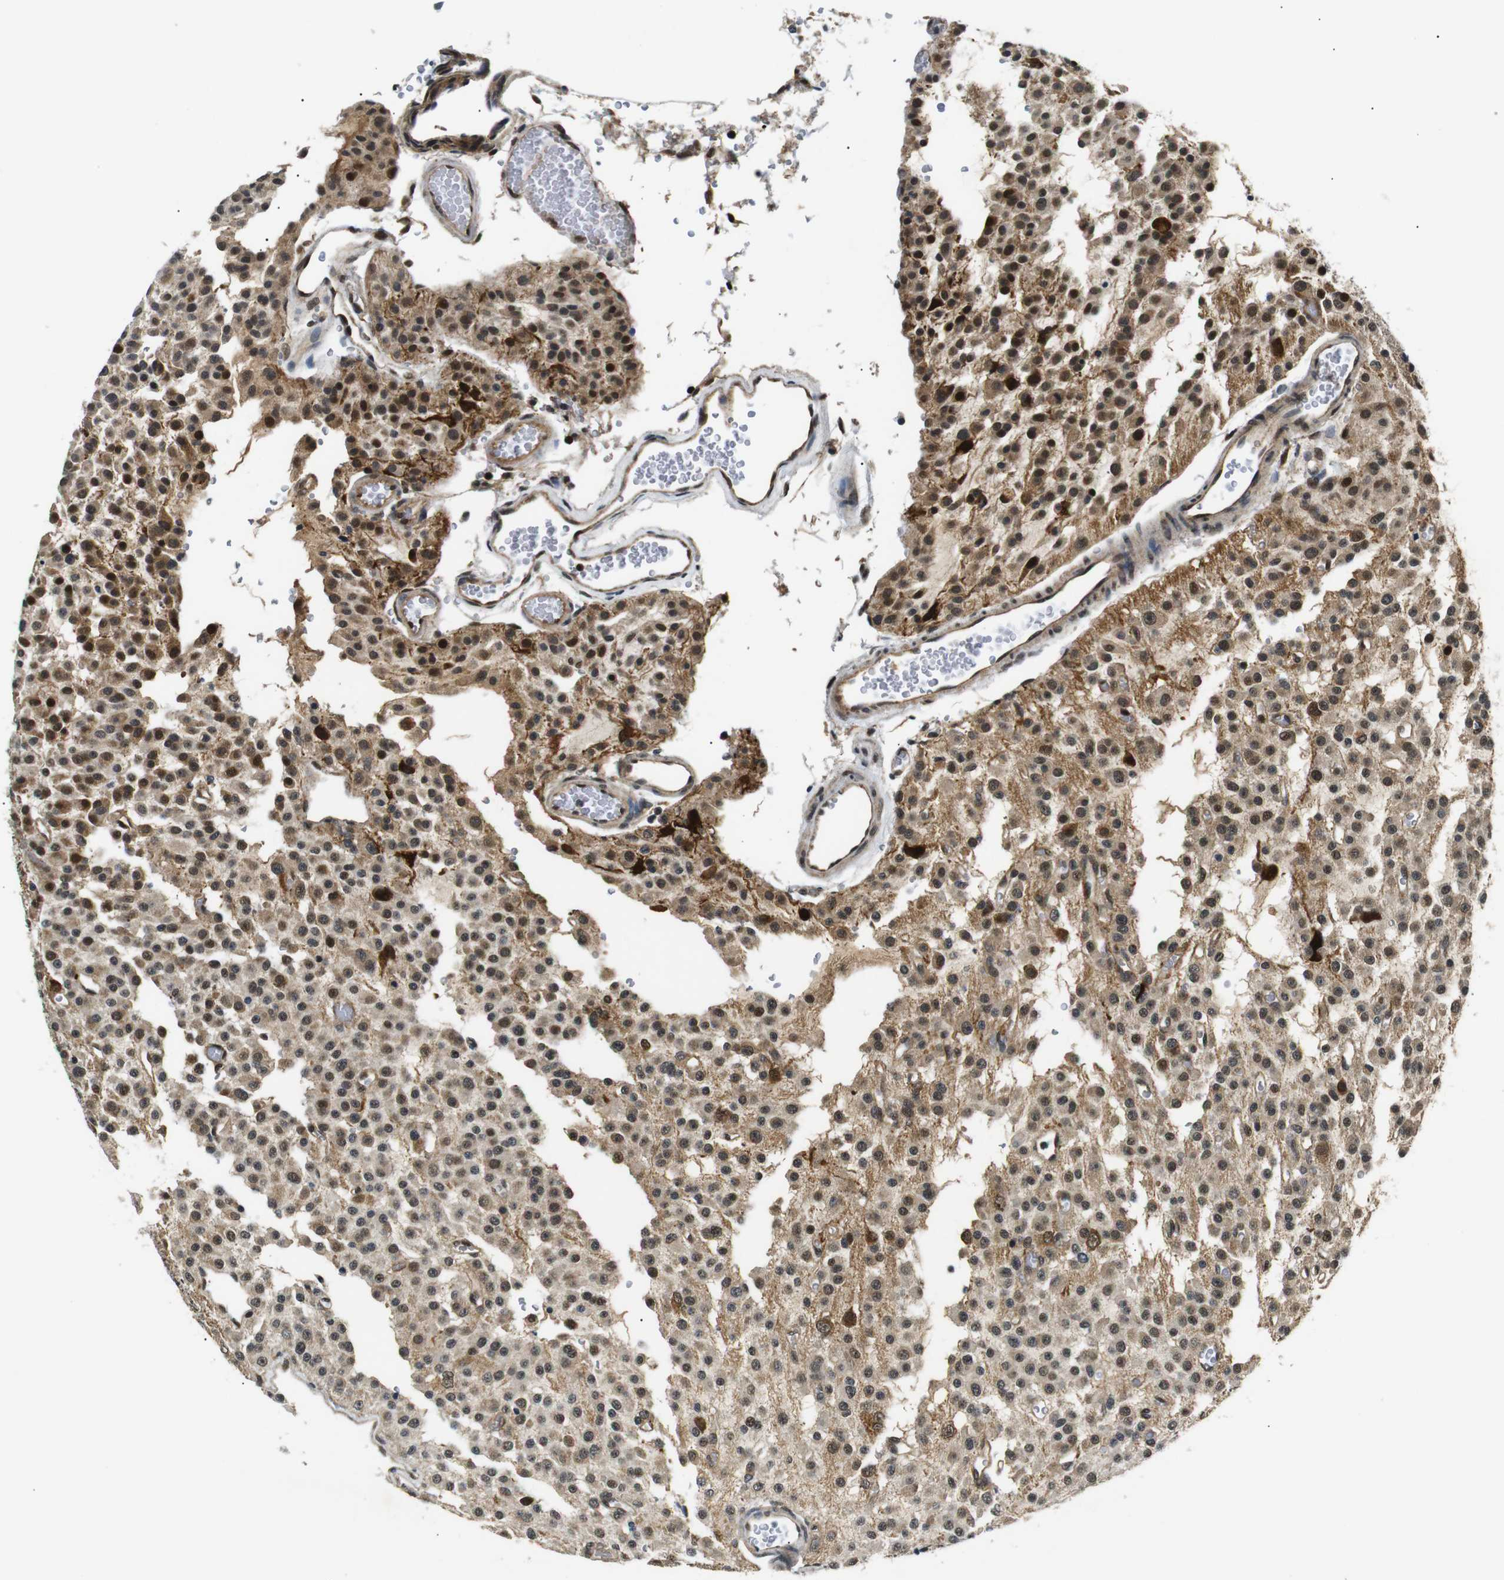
{"staining": {"intensity": "moderate", "quantity": ">75%", "location": "cytoplasmic/membranous,nuclear"}, "tissue": "glioma", "cell_type": "Tumor cells", "image_type": "cancer", "snomed": [{"axis": "morphology", "description": "Glioma, malignant, Low grade"}, {"axis": "topography", "description": "Brain"}], "caption": "Immunohistochemical staining of low-grade glioma (malignant) exhibits medium levels of moderate cytoplasmic/membranous and nuclear expression in approximately >75% of tumor cells. (brown staining indicates protein expression, while blue staining denotes nuclei).", "gene": "SKP1", "patient": {"sex": "male", "age": 38}}